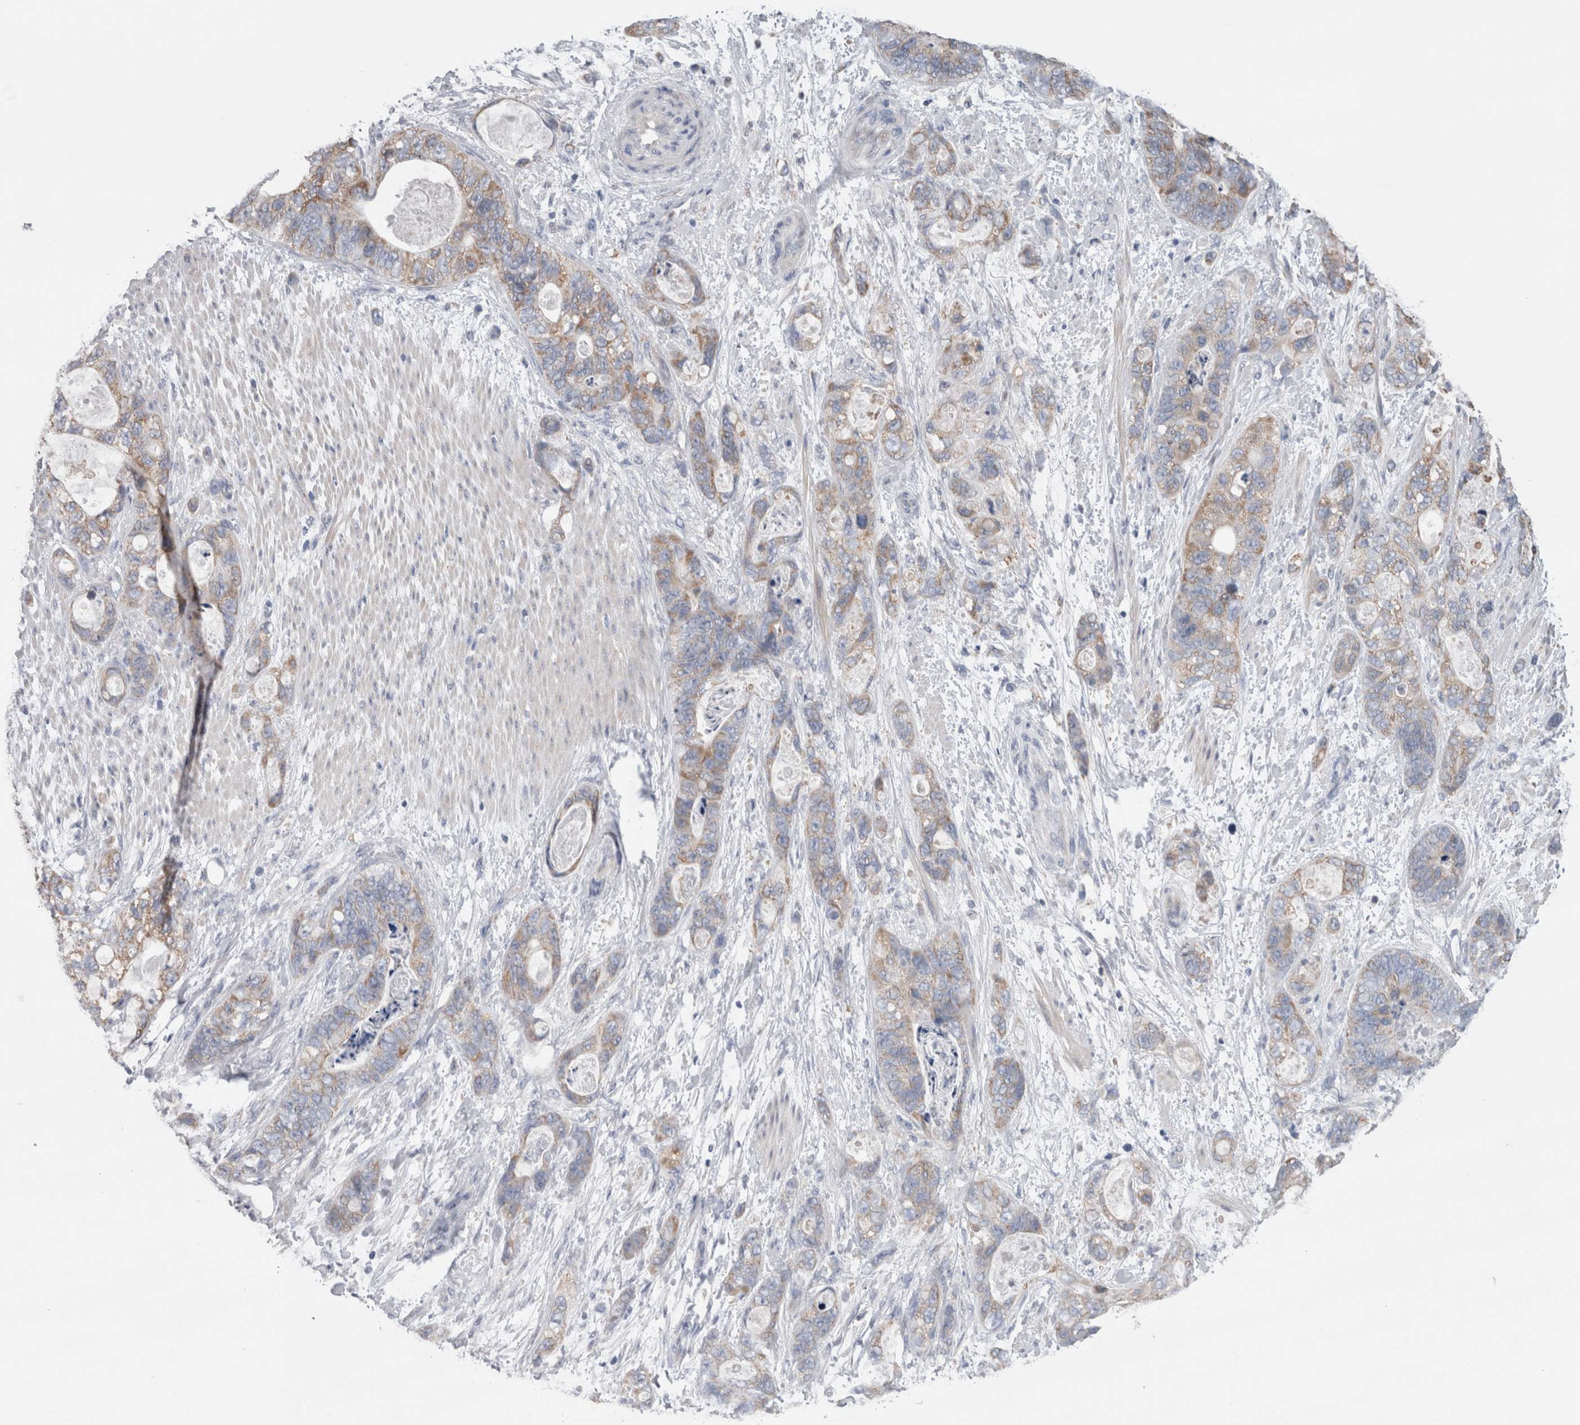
{"staining": {"intensity": "weak", "quantity": ">75%", "location": "cytoplasmic/membranous"}, "tissue": "stomach cancer", "cell_type": "Tumor cells", "image_type": "cancer", "snomed": [{"axis": "morphology", "description": "Normal tissue, NOS"}, {"axis": "morphology", "description": "Adenocarcinoma, NOS"}, {"axis": "topography", "description": "Stomach"}], "caption": "Immunohistochemistry (DAB) staining of human stomach cancer demonstrates weak cytoplasmic/membranous protein positivity in about >75% of tumor cells. Using DAB (3,3'-diaminobenzidine) (brown) and hematoxylin (blue) stains, captured at high magnification using brightfield microscopy.", "gene": "GDAP1", "patient": {"sex": "female", "age": 89}}